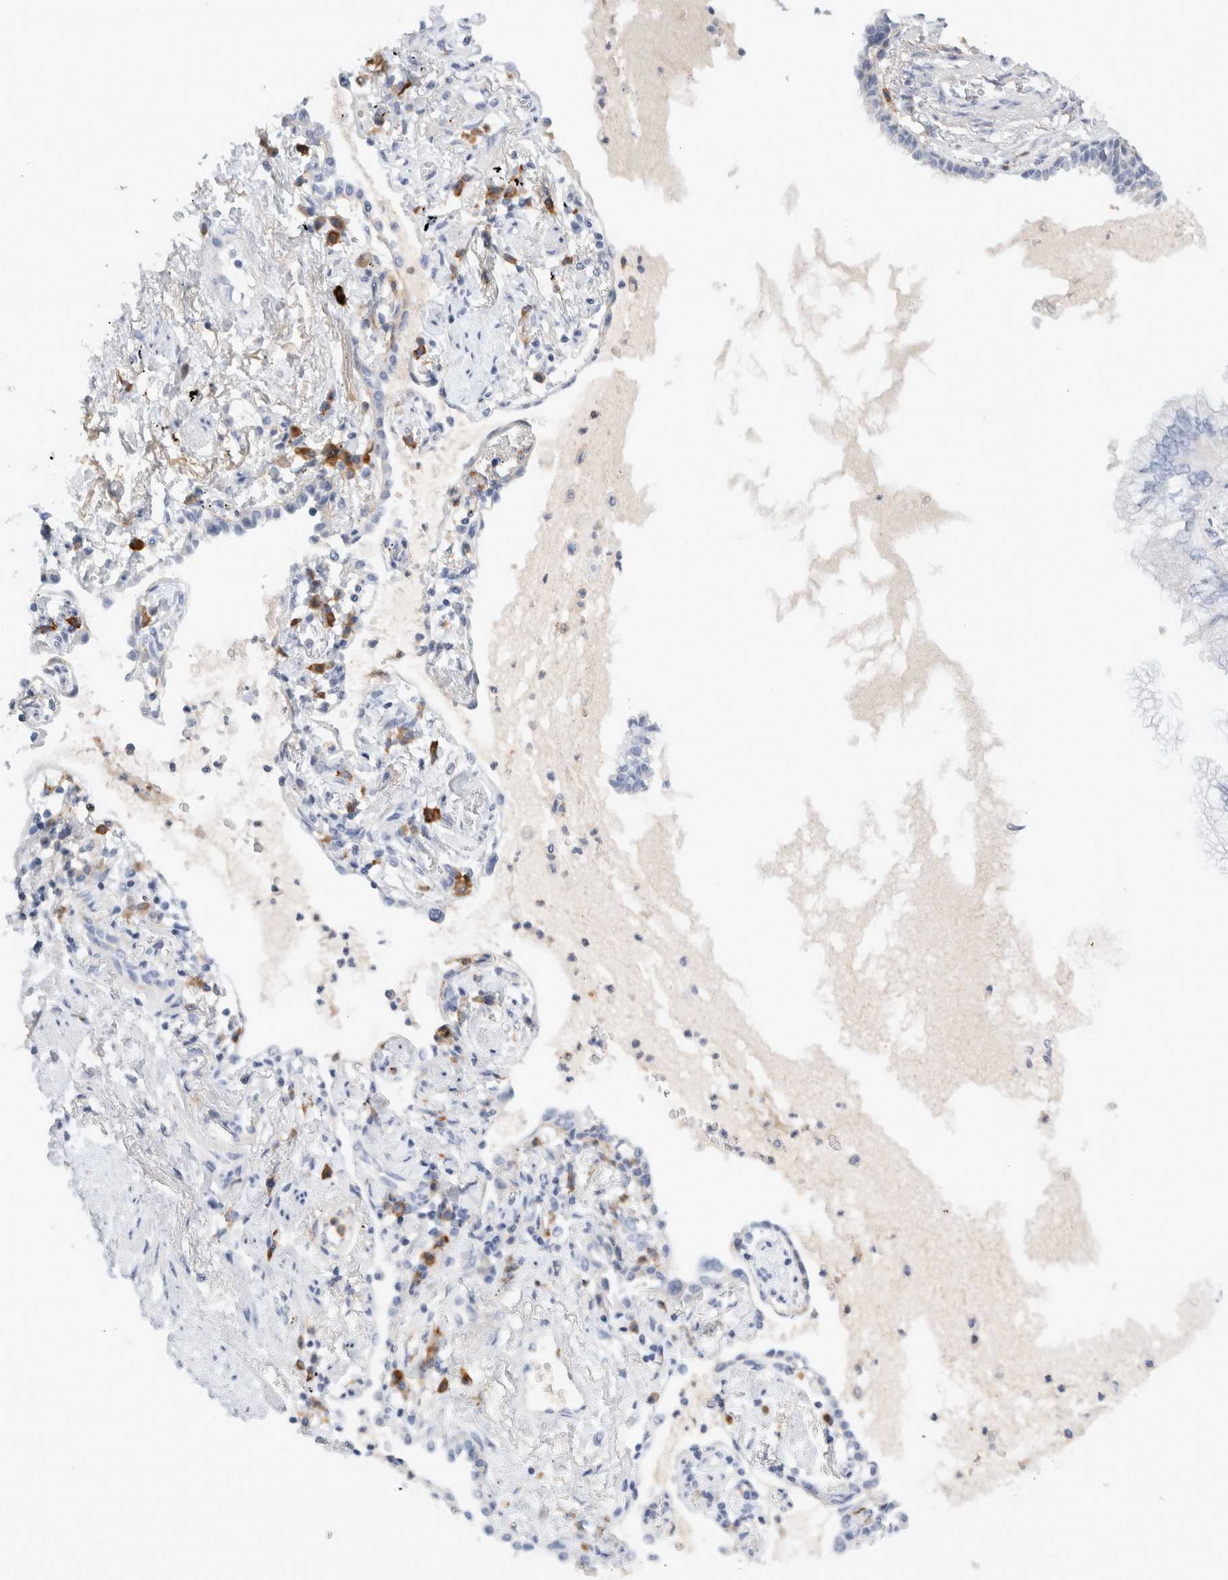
{"staining": {"intensity": "negative", "quantity": "none", "location": "none"}, "tissue": "lung cancer", "cell_type": "Tumor cells", "image_type": "cancer", "snomed": [{"axis": "morphology", "description": "Adenocarcinoma, NOS"}, {"axis": "topography", "description": "Lung"}], "caption": "IHC micrograph of neoplastic tissue: human lung cancer (adenocarcinoma) stained with DAB demonstrates no significant protein staining in tumor cells.", "gene": "FGL2", "patient": {"sex": "female", "age": 70}}